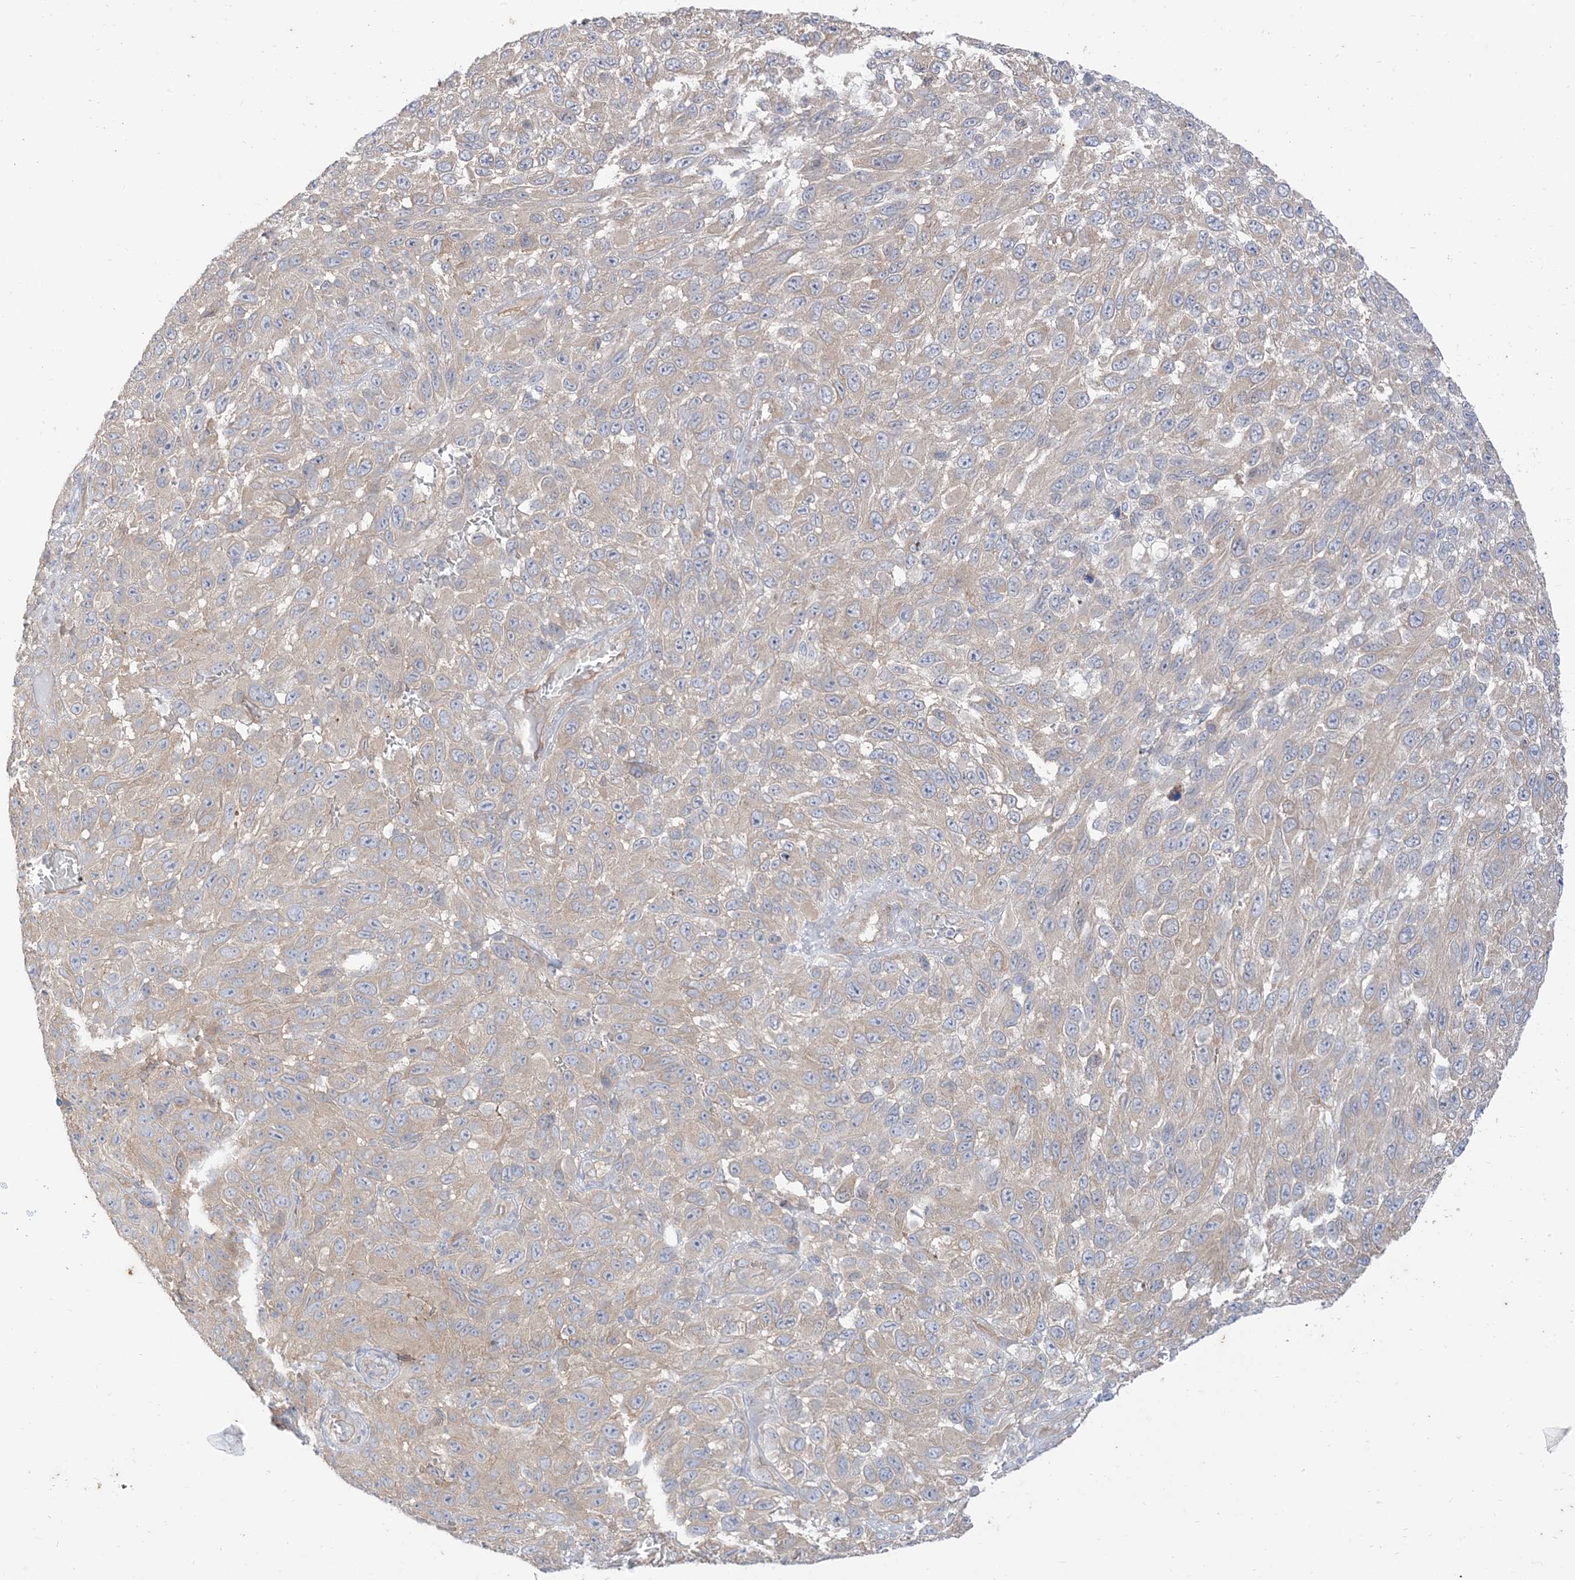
{"staining": {"intensity": "weak", "quantity": "<25%", "location": "cytoplasmic/membranous"}, "tissue": "melanoma", "cell_type": "Tumor cells", "image_type": "cancer", "snomed": [{"axis": "morphology", "description": "Malignant melanoma, NOS"}, {"axis": "topography", "description": "Skin"}], "caption": "Malignant melanoma stained for a protein using immunohistochemistry (IHC) reveals no expression tumor cells.", "gene": "RIN1", "patient": {"sex": "female", "age": 94}}